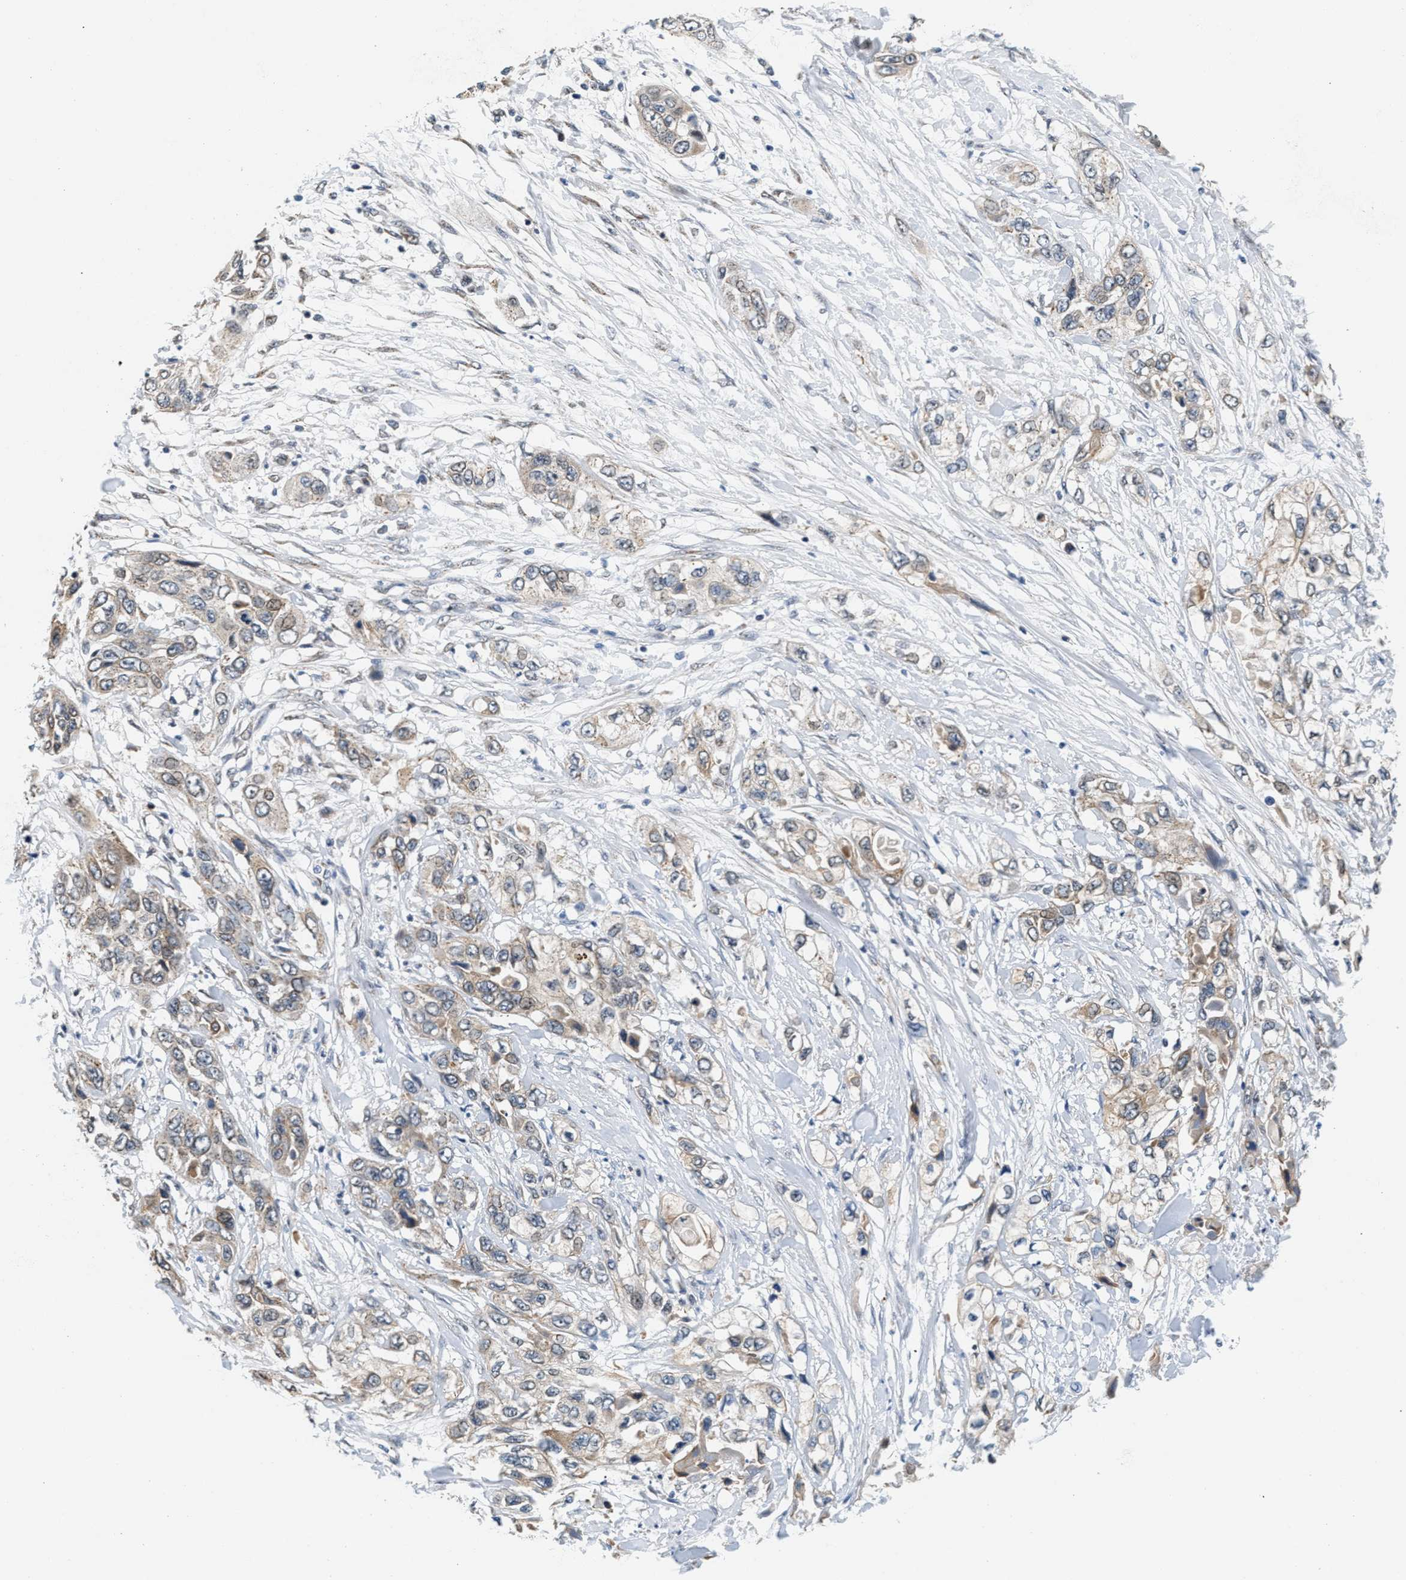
{"staining": {"intensity": "weak", "quantity": "<25%", "location": "cytoplasmic/membranous"}, "tissue": "pancreatic cancer", "cell_type": "Tumor cells", "image_type": "cancer", "snomed": [{"axis": "morphology", "description": "Adenocarcinoma, NOS"}, {"axis": "topography", "description": "Pancreas"}], "caption": "IHC image of human pancreatic cancer stained for a protein (brown), which displays no expression in tumor cells. The staining is performed using DAB (3,3'-diaminobenzidine) brown chromogen with nuclei counter-stained in using hematoxylin.", "gene": "KCNMB2", "patient": {"sex": "female", "age": 70}}